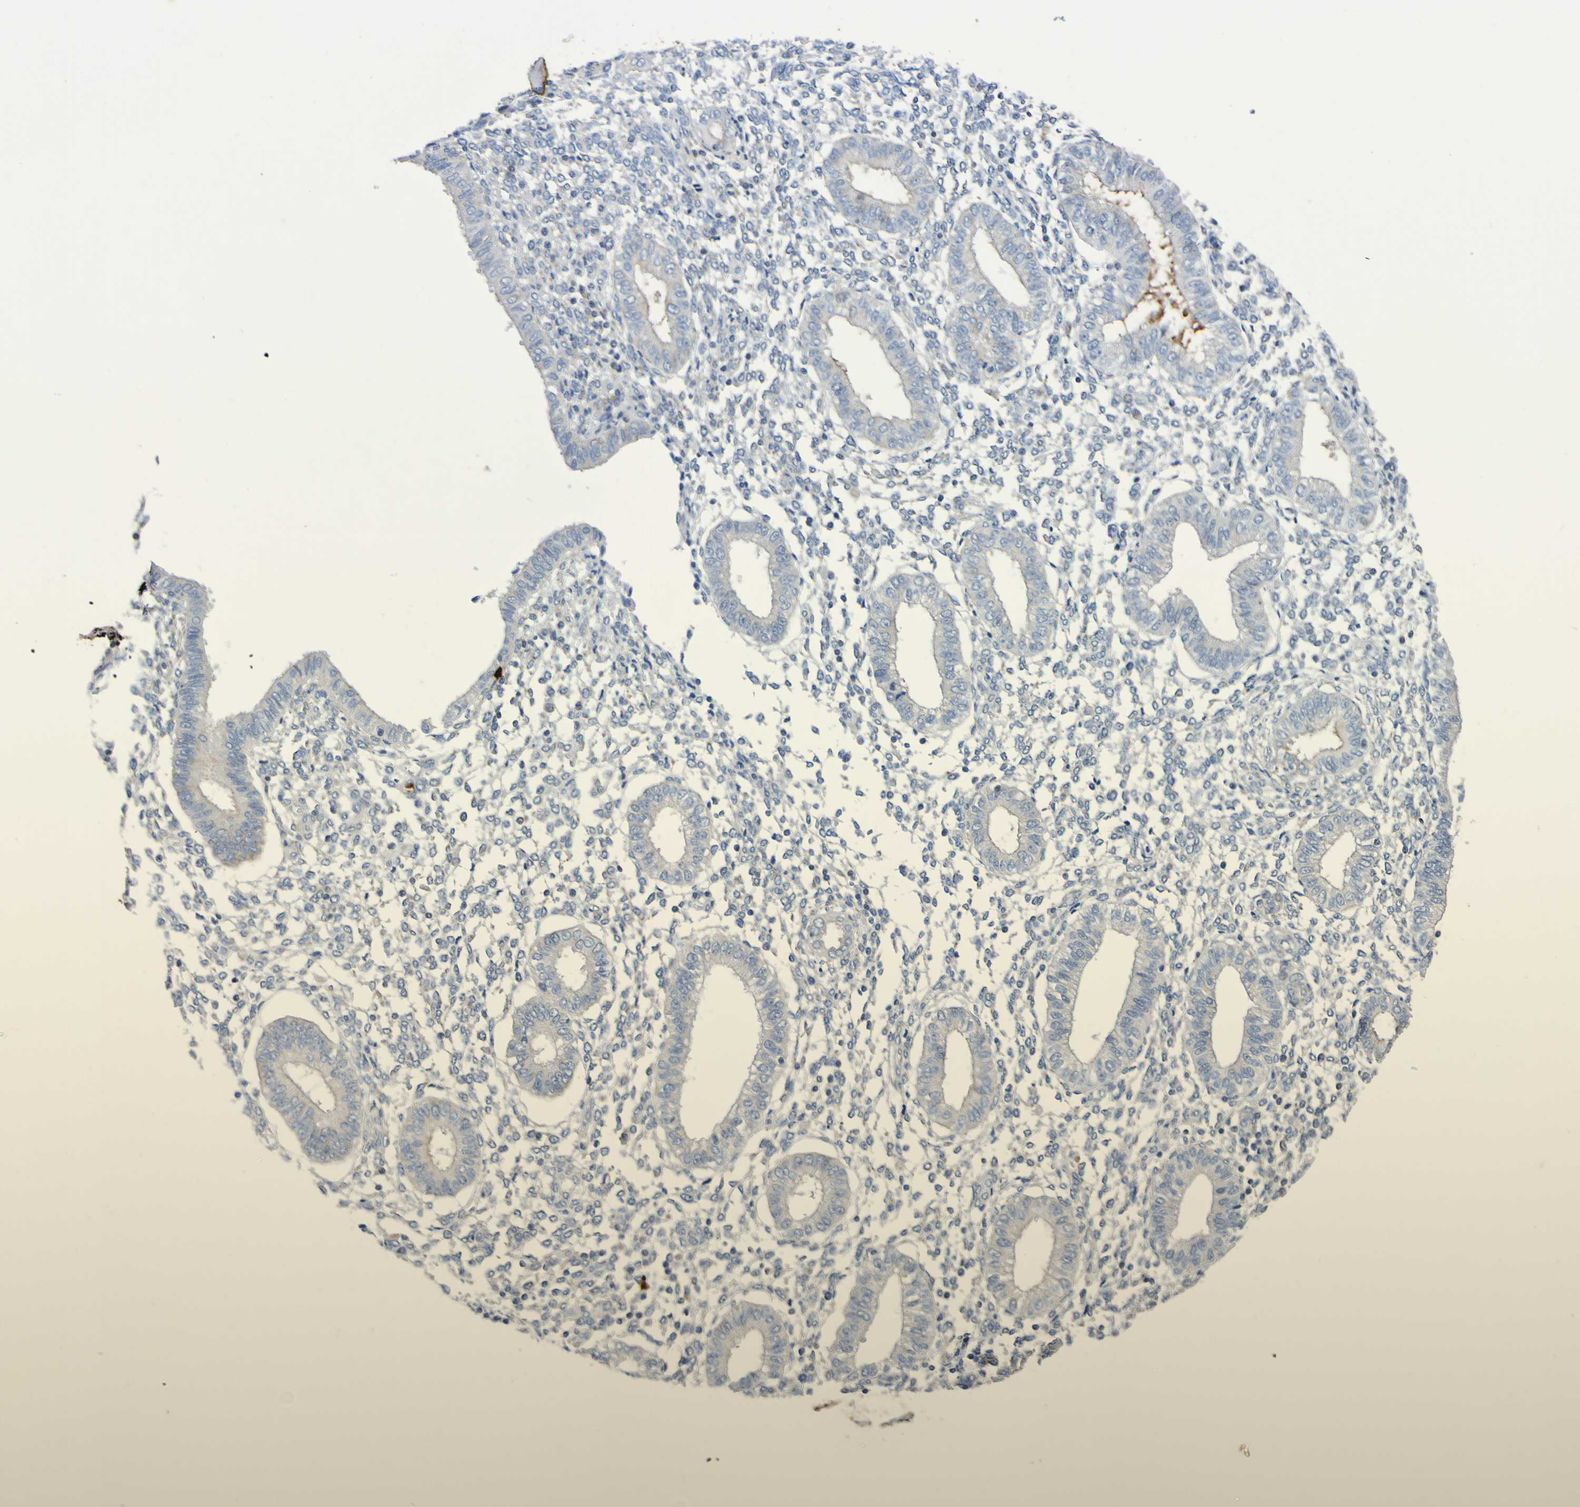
{"staining": {"intensity": "negative", "quantity": "none", "location": "none"}, "tissue": "endometrium", "cell_type": "Cells in endometrial stroma", "image_type": "normal", "snomed": [{"axis": "morphology", "description": "Normal tissue, NOS"}, {"axis": "topography", "description": "Endometrium"}], "caption": "Cells in endometrial stroma show no significant positivity in unremarkable endometrium. (IHC, brightfield microscopy, high magnification).", "gene": "C11orf24", "patient": {"sex": "female", "age": 50}}